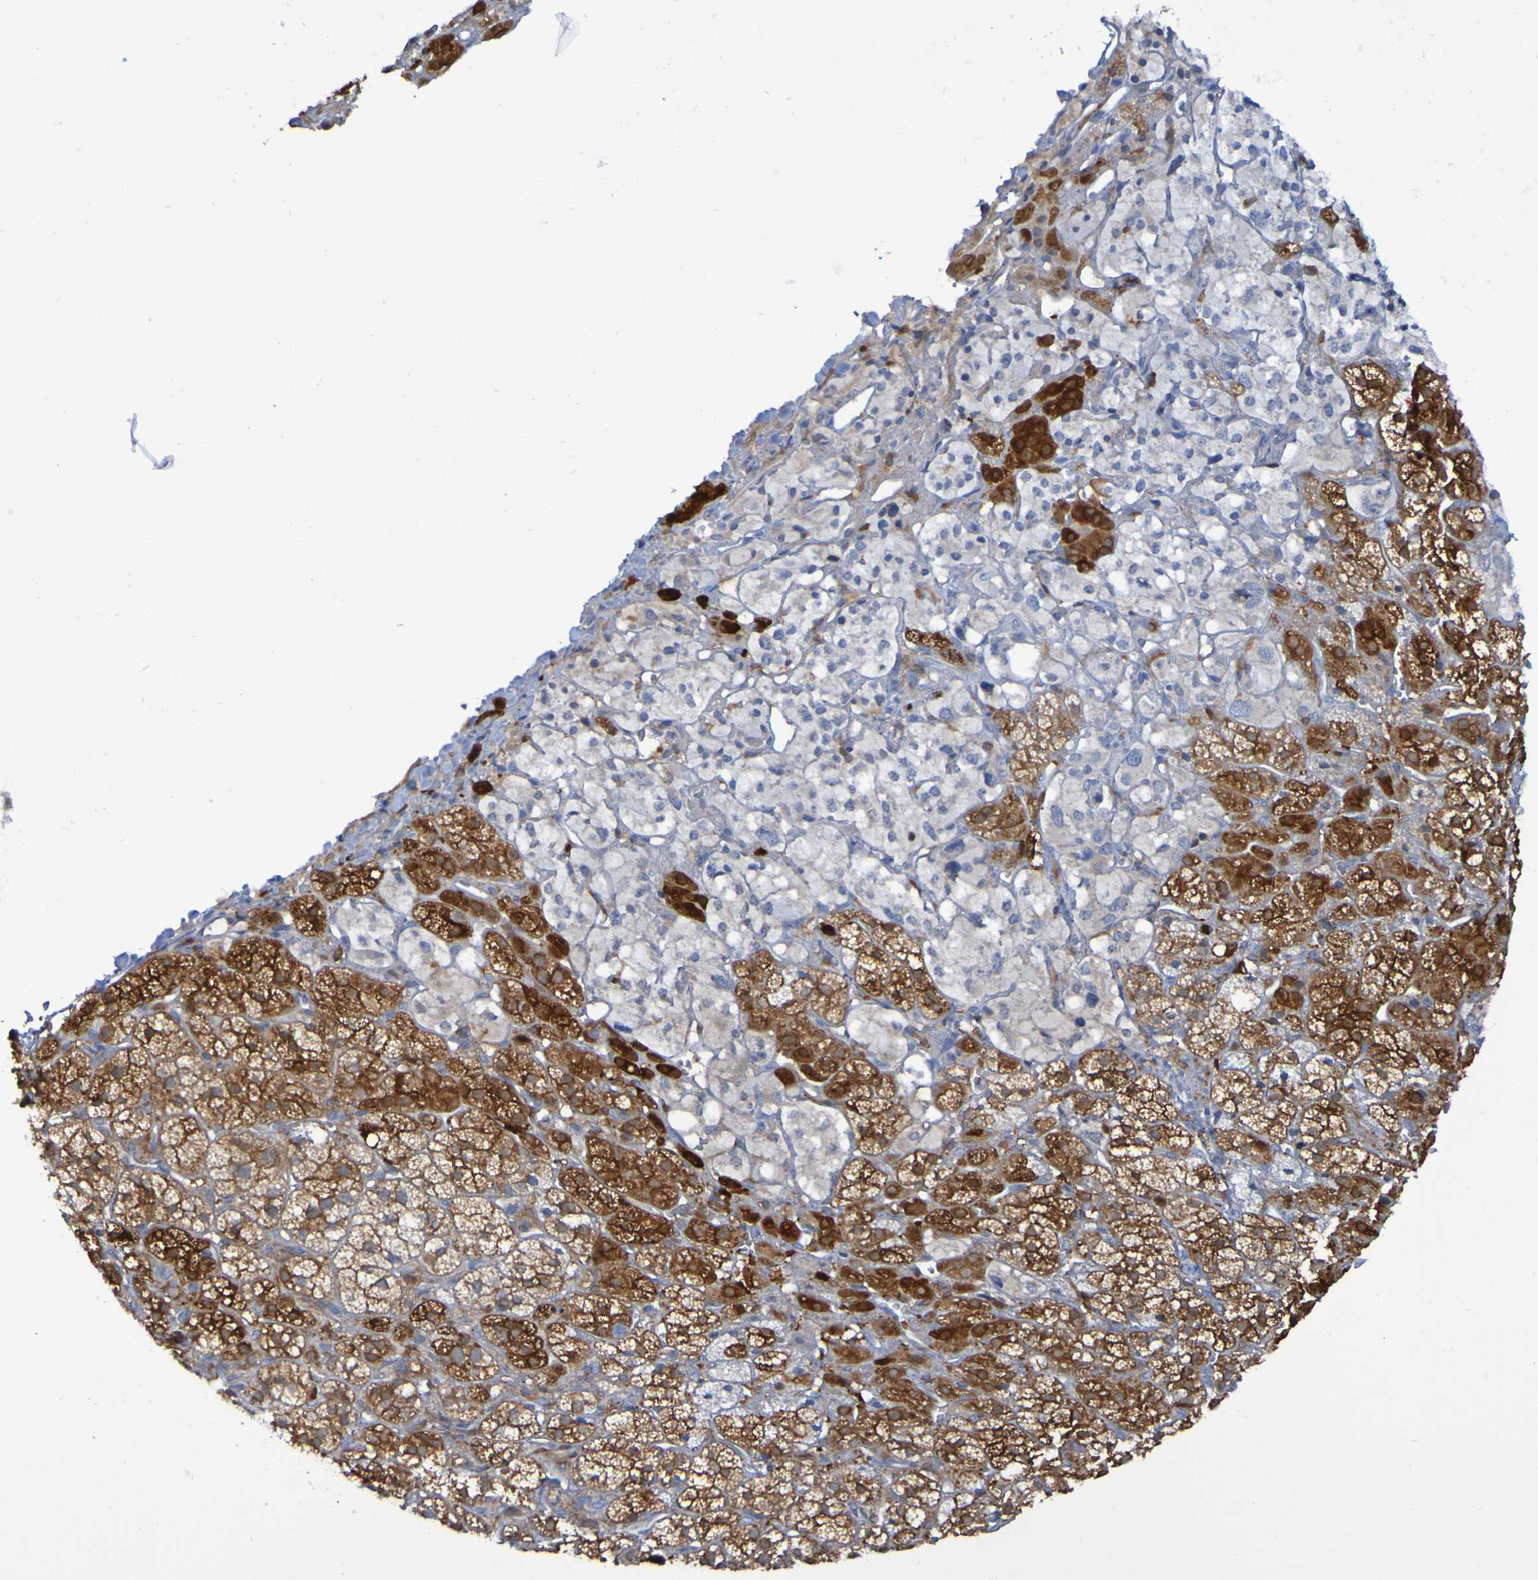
{"staining": {"intensity": "moderate", "quantity": ">75%", "location": "cytoplasmic/membranous"}, "tissue": "adrenal gland", "cell_type": "Glandular cells", "image_type": "normal", "snomed": [{"axis": "morphology", "description": "Normal tissue, NOS"}, {"axis": "topography", "description": "Adrenal gland"}], "caption": "Benign adrenal gland shows moderate cytoplasmic/membranous positivity in approximately >75% of glandular cells (DAB (3,3'-diaminobenzidine) = brown stain, brightfield microscopy at high magnification)..", "gene": "MPPE1", "patient": {"sex": "male", "age": 56}}